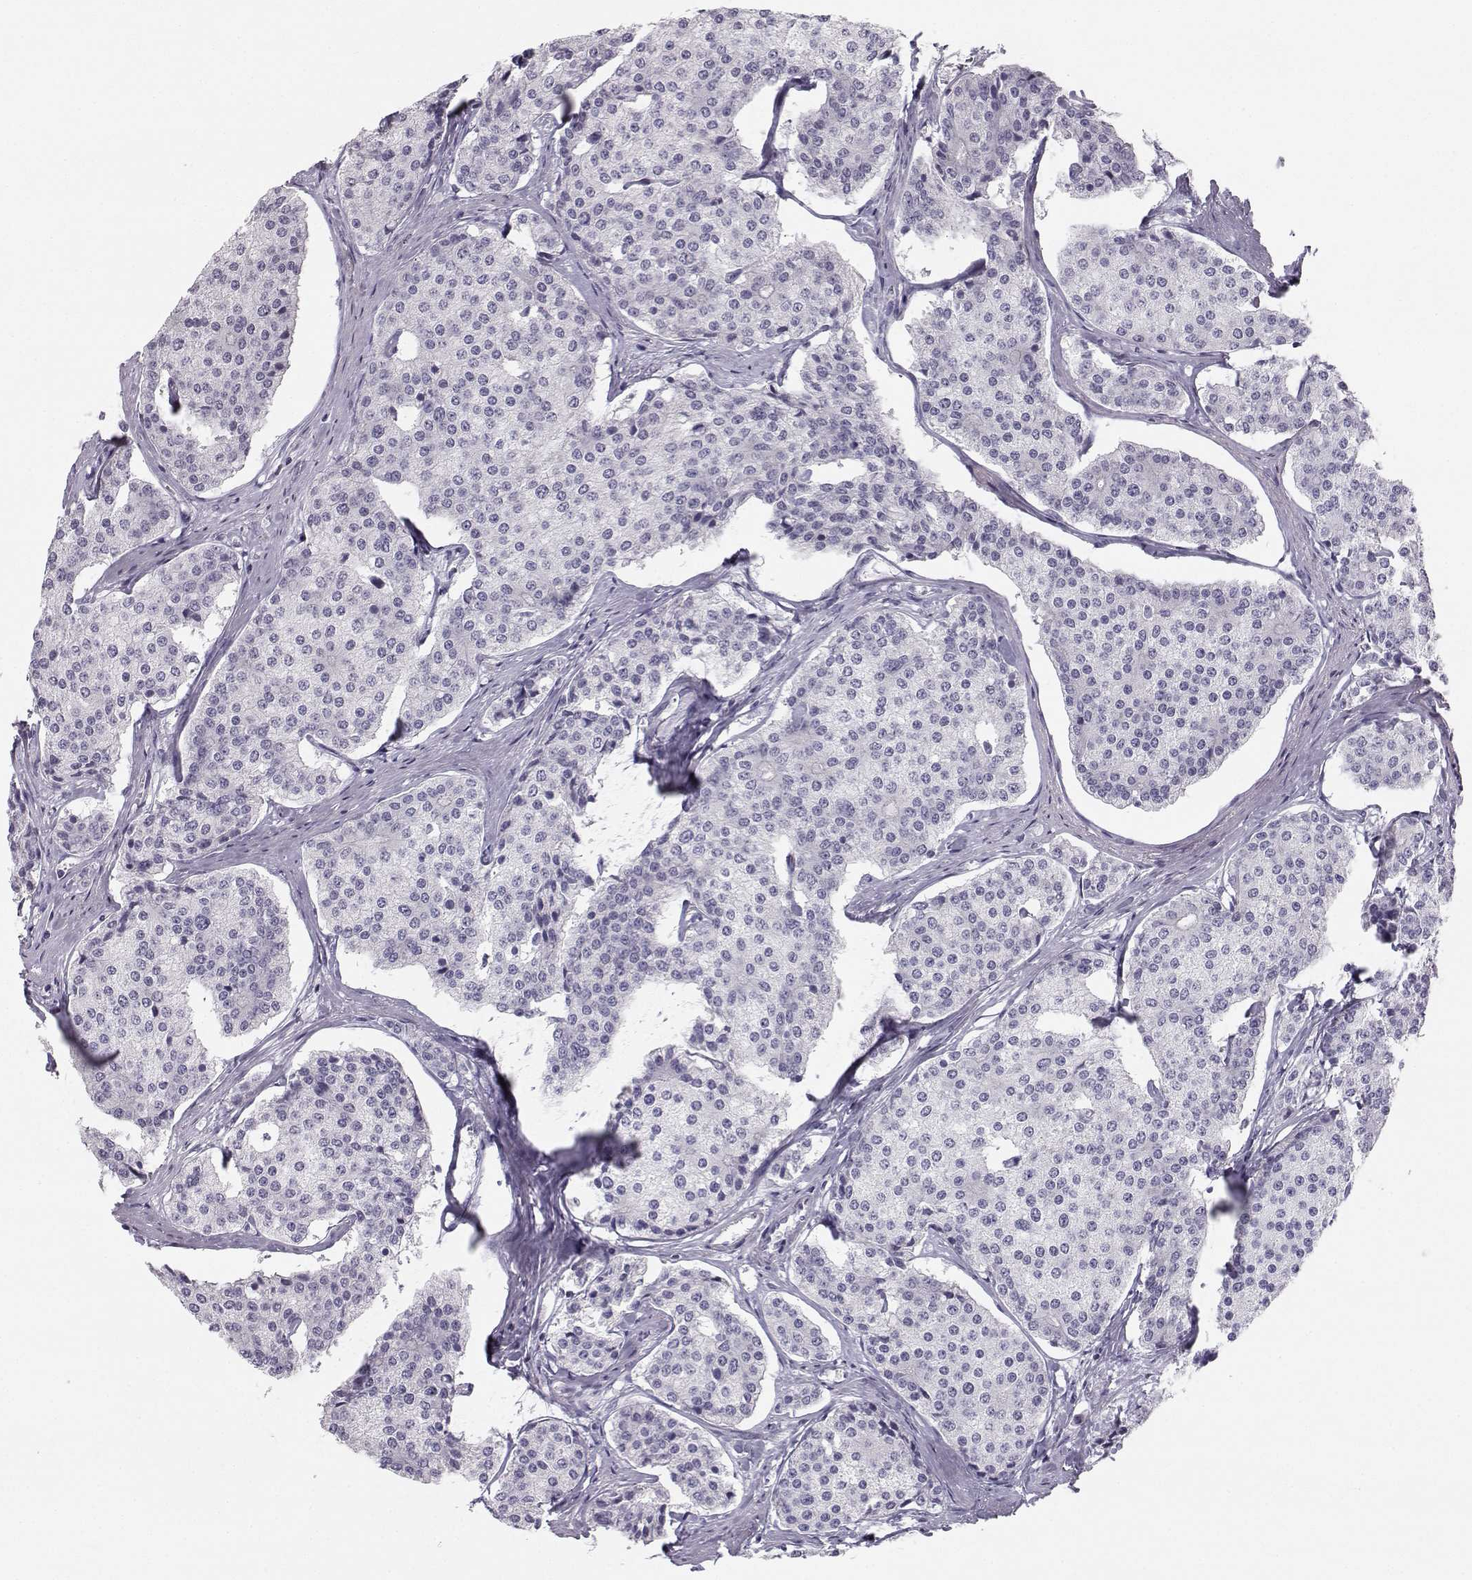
{"staining": {"intensity": "negative", "quantity": "none", "location": "none"}, "tissue": "carcinoid", "cell_type": "Tumor cells", "image_type": "cancer", "snomed": [{"axis": "morphology", "description": "Carcinoid, malignant, NOS"}, {"axis": "topography", "description": "Small intestine"}], "caption": "Tumor cells are negative for brown protein staining in malignant carcinoid.", "gene": "SYCE1", "patient": {"sex": "female", "age": 65}}